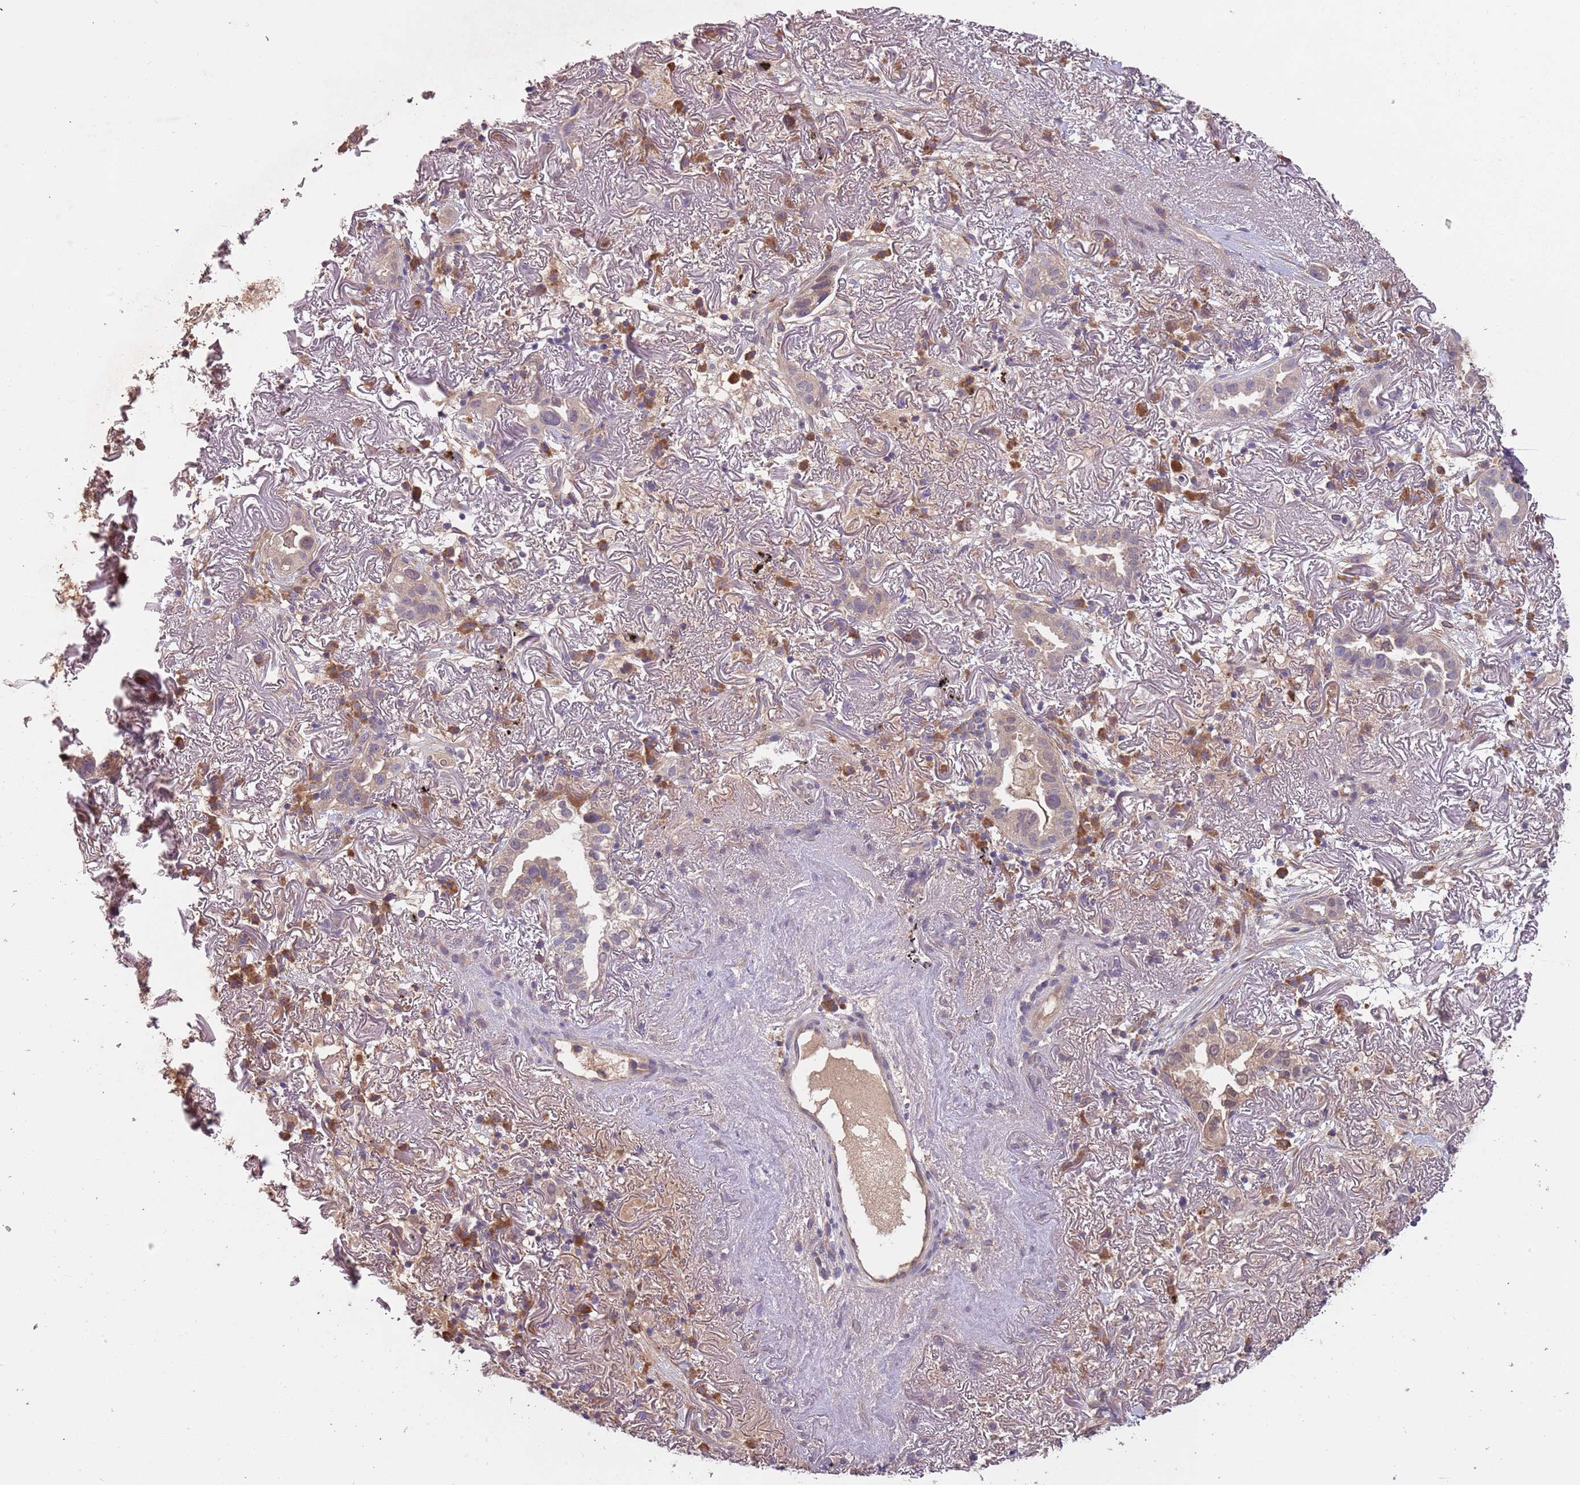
{"staining": {"intensity": "weak", "quantity": "<25%", "location": "cytoplasmic/membranous"}, "tissue": "lung cancer", "cell_type": "Tumor cells", "image_type": "cancer", "snomed": [{"axis": "morphology", "description": "Adenocarcinoma, NOS"}, {"axis": "topography", "description": "Lung"}], "caption": "High magnification brightfield microscopy of lung cancer (adenocarcinoma) stained with DAB (3,3'-diaminobenzidine) (brown) and counterstained with hematoxylin (blue): tumor cells show no significant expression.", "gene": "FECH", "patient": {"sex": "female", "age": 69}}